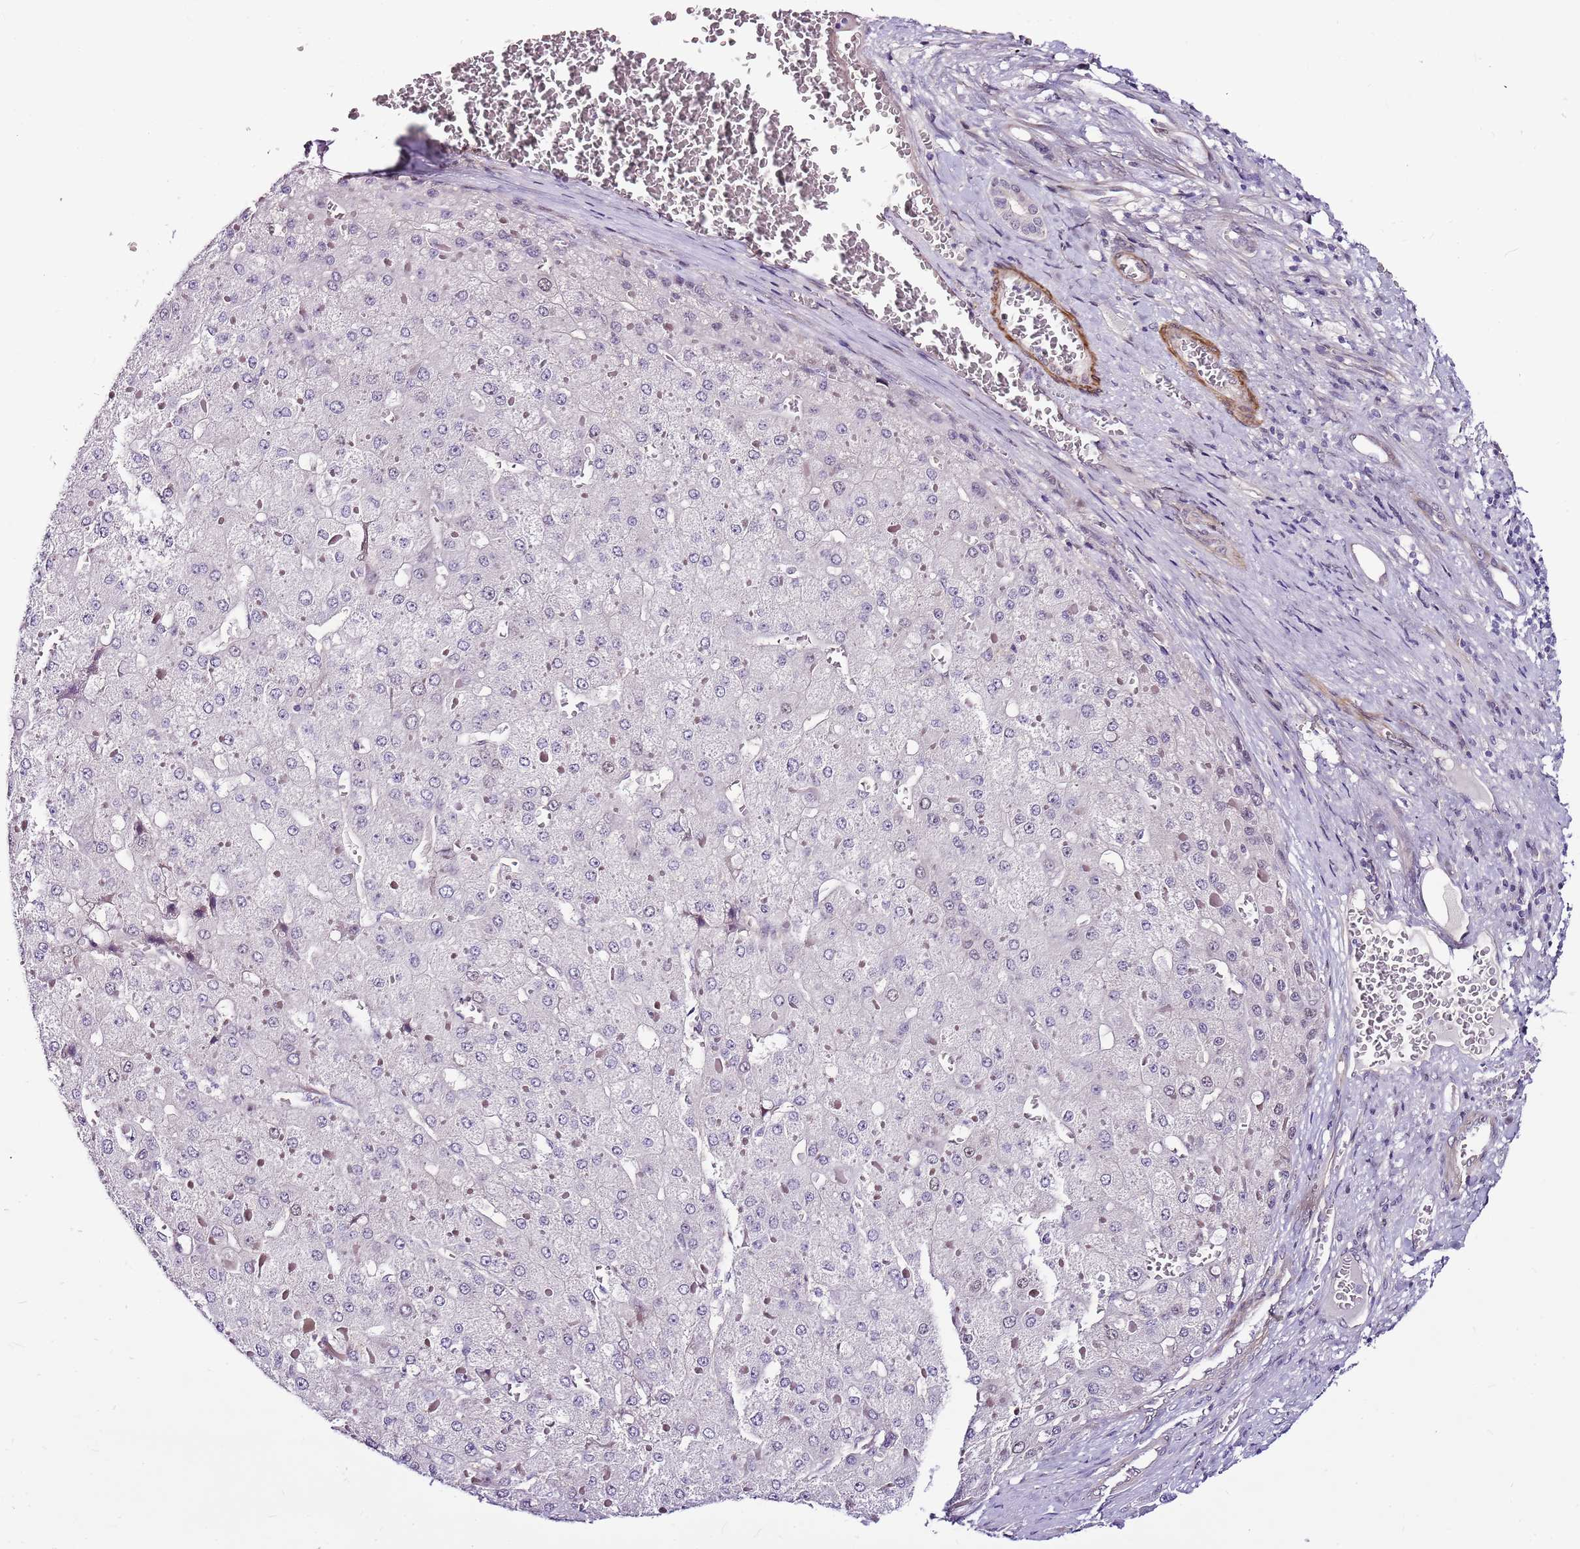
{"staining": {"intensity": "negative", "quantity": "none", "location": "none"}, "tissue": "liver cancer", "cell_type": "Tumor cells", "image_type": "cancer", "snomed": [{"axis": "morphology", "description": "Carcinoma, Hepatocellular, NOS"}, {"axis": "topography", "description": "Liver"}], "caption": "There is no significant staining in tumor cells of liver cancer (hepatocellular carcinoma).", "gene": "POLE3", "patient": {"sex": "female", "age": 73}}